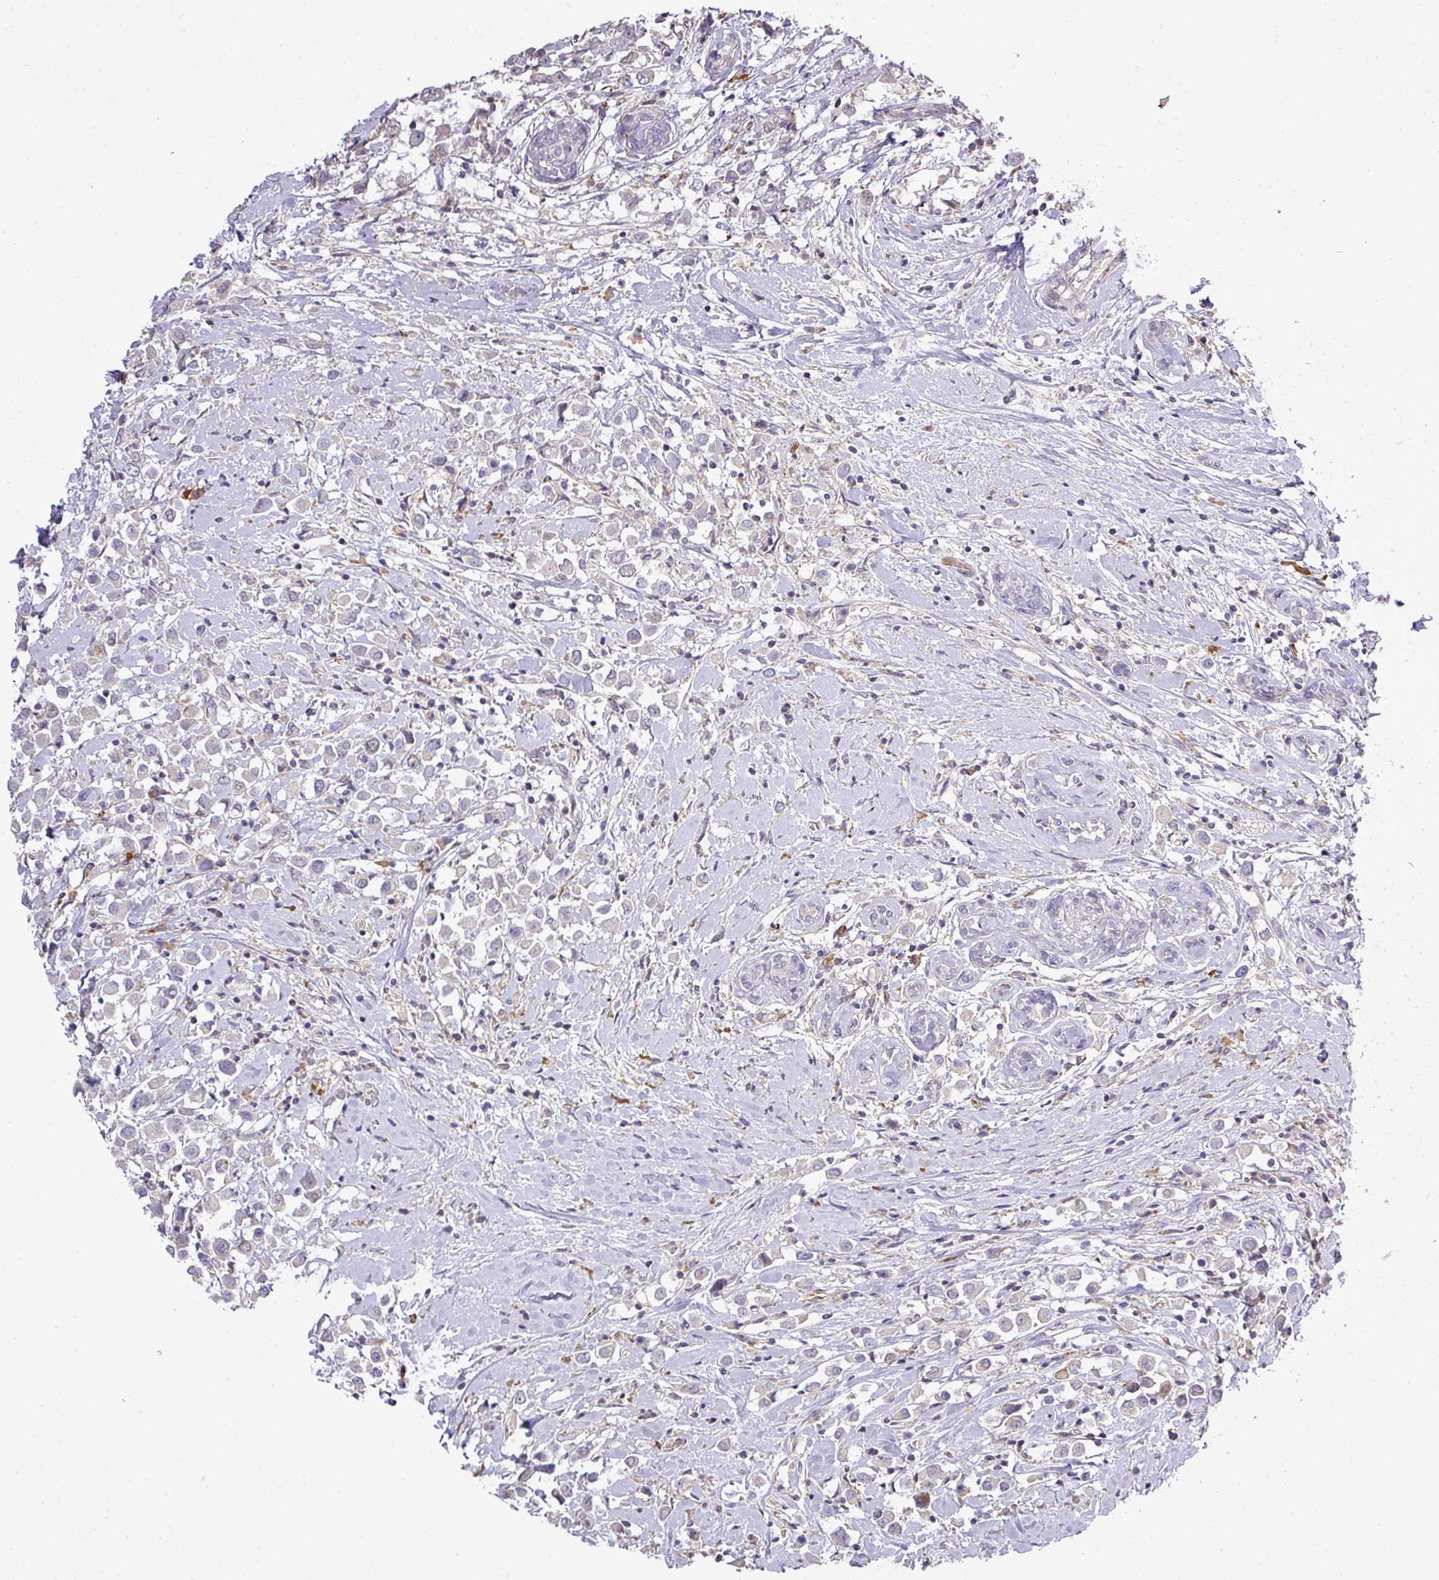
{"staining": {"intensity": "negative", "quantity": "none", "location": "none"}, "tissue": "breast cancer", "cell_type": "Tumor cells", "image_type": "cancer", "snomed": [{"axis": "morphology", "description": "Duct carcinoma"}, {"axis": "topography", "description": "Breast"}], "caption": "Tumor cells are negative for protein expression in human breast infiltrating ductal carcinoma.", "gene": "TPRA1", "patient": {"sex": "female", "age": 87}}